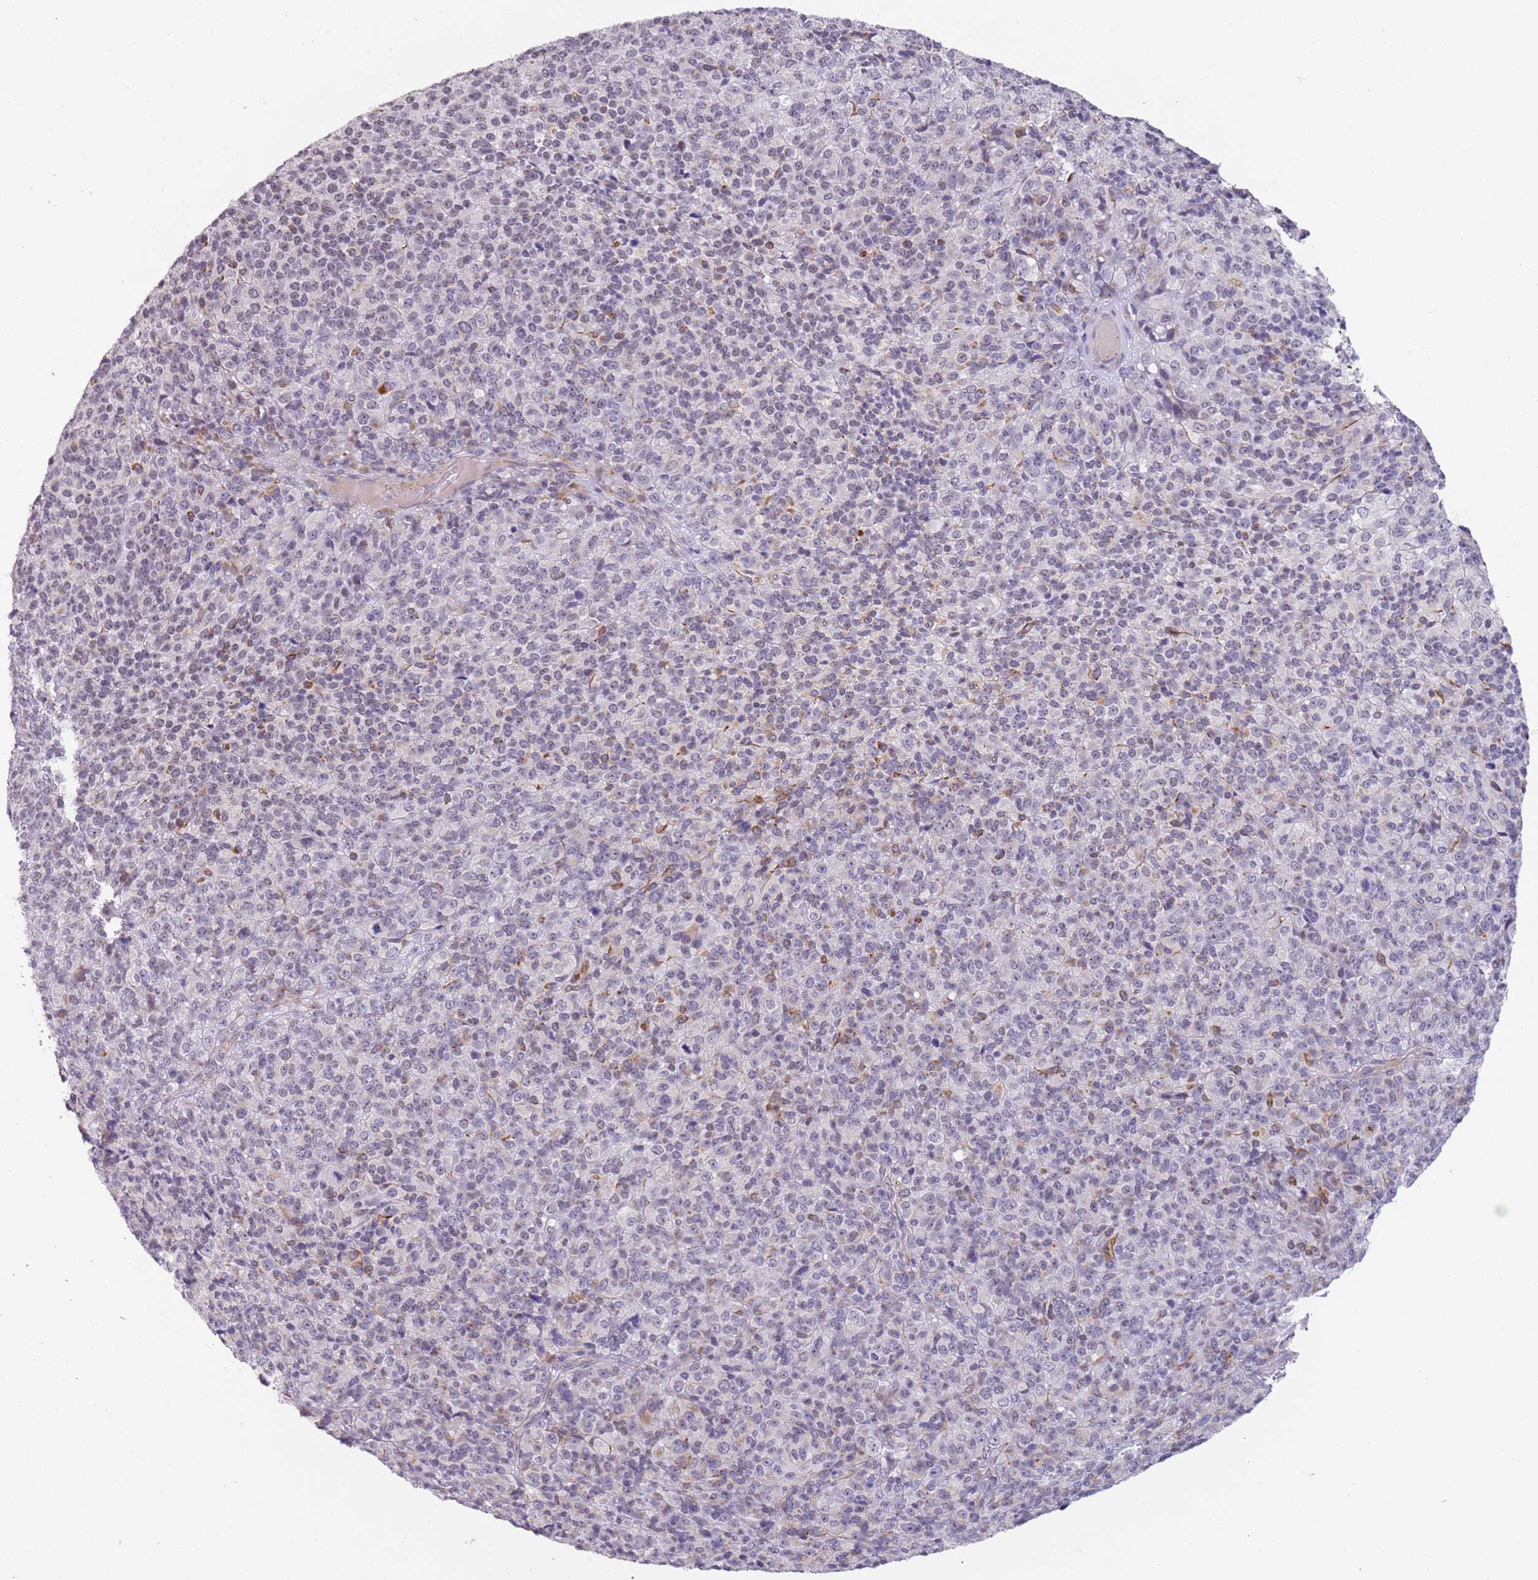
{"staining": {"intensity": "negative", "quantity": "none", "location": "none"}, "tissue": "melanoma", "cell_type": "Tumor cells", "image_type": "cancer", "snomed": [{"axis": "morphology", "description": "Malignant melanoma, Metastatic site"}, {"axis": "topography", "description": "Brain"}], "caption": "High power microscopy photomicrograph of an immunohistochemistry (IHC) image of melanoma, revealing no significant expression in tumor cells.", "gene": "NBPF3", "patient": {"sex": "female", "age": 56}}